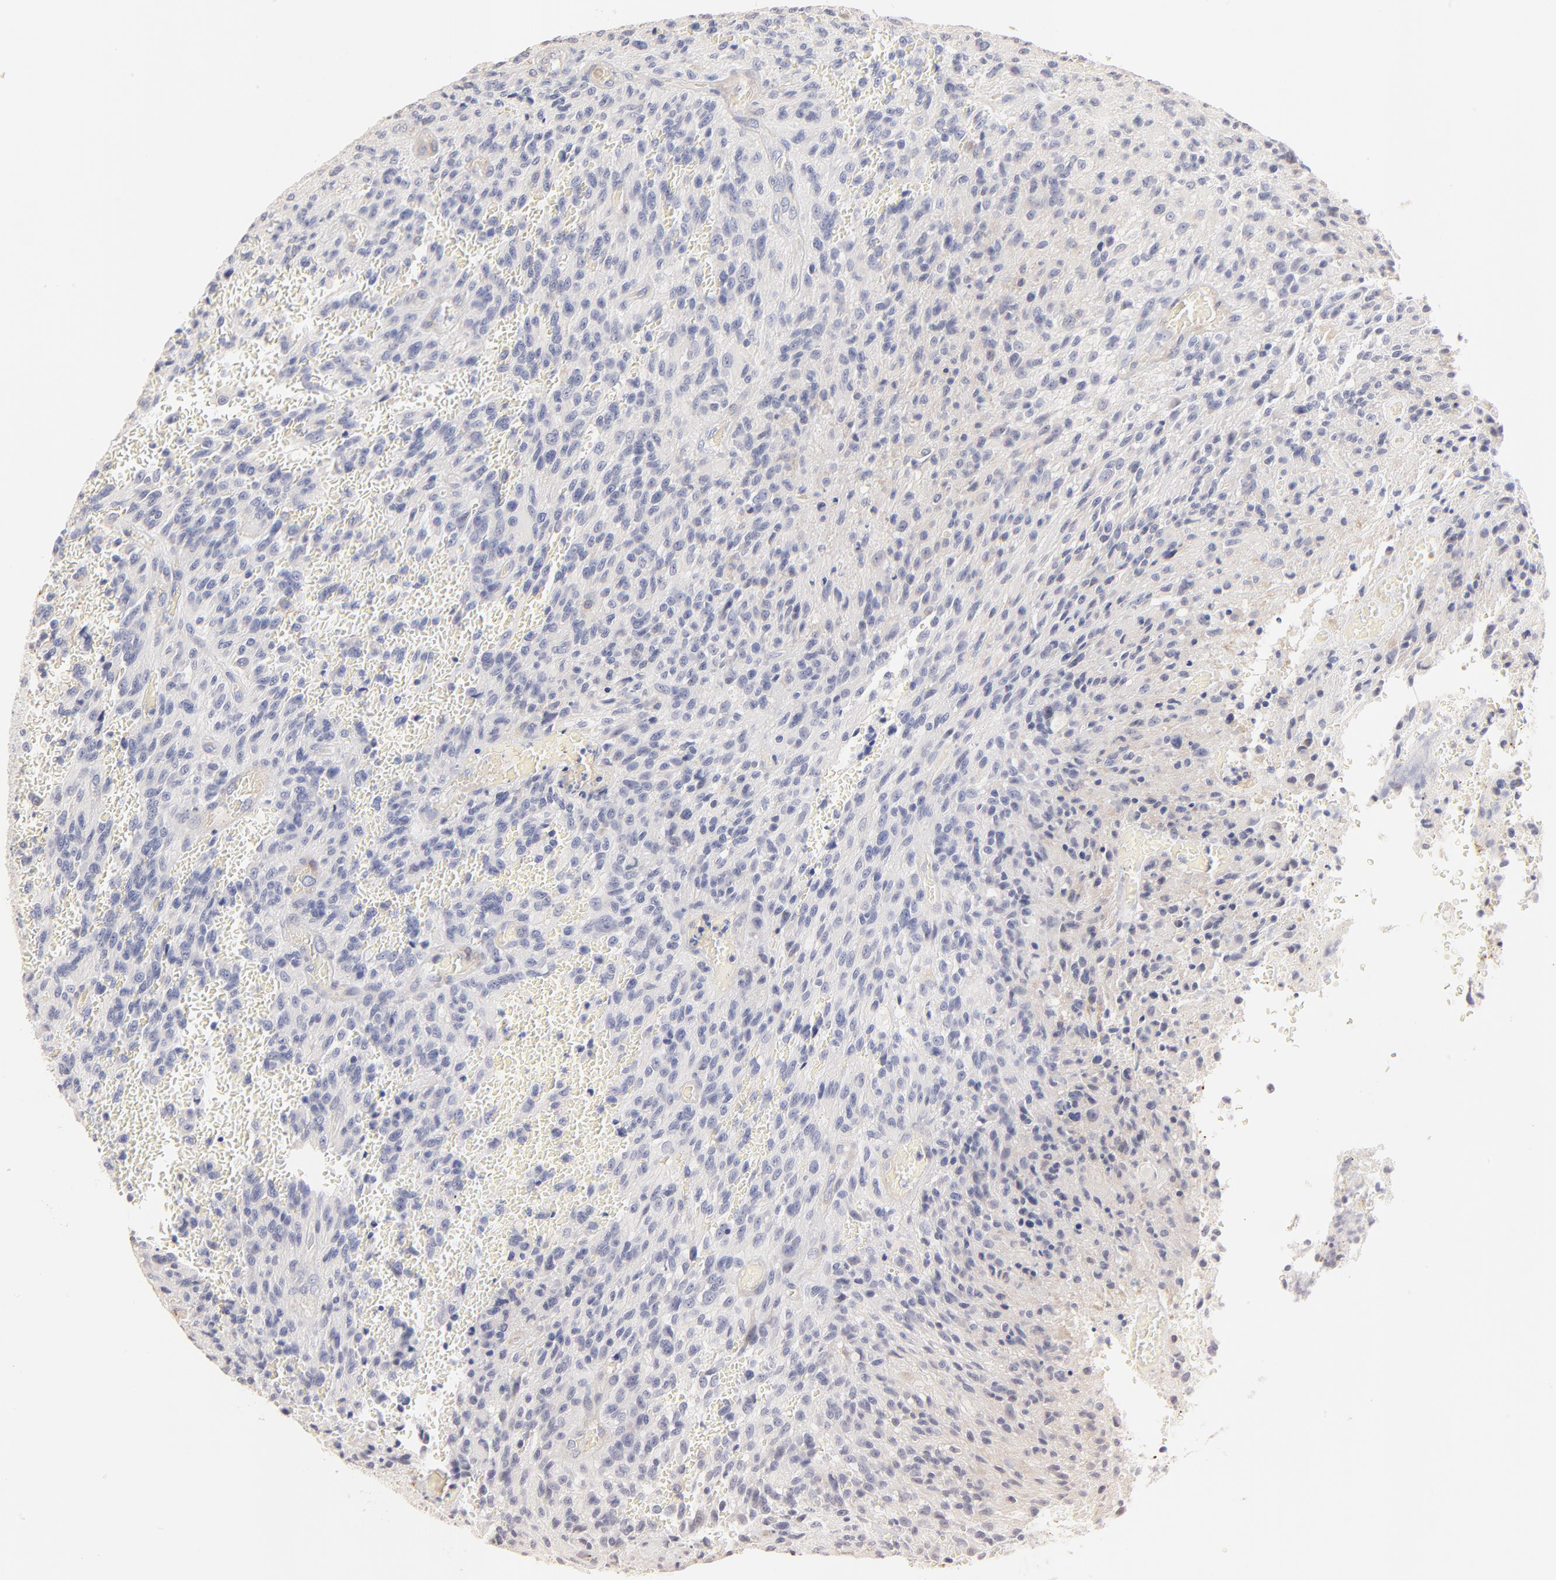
{"staining": {"intensity": "negative", "quantity": "none", "location": "none"}, "tissue": "glioma", "cell_type": "Tumor cells", "image_type": "cancer", "snomed": [{"axis": "morphology", "description": "Glioma, malignant, Low grade"}, {"axis": "topography", "description": "Brain"}], "caption": "The histopathology image reveals no significant staining in tumor cells of low-grade glioma (malignant).", "gene": "ITGA8", "patient": {"sex": "female", "age": 36}}